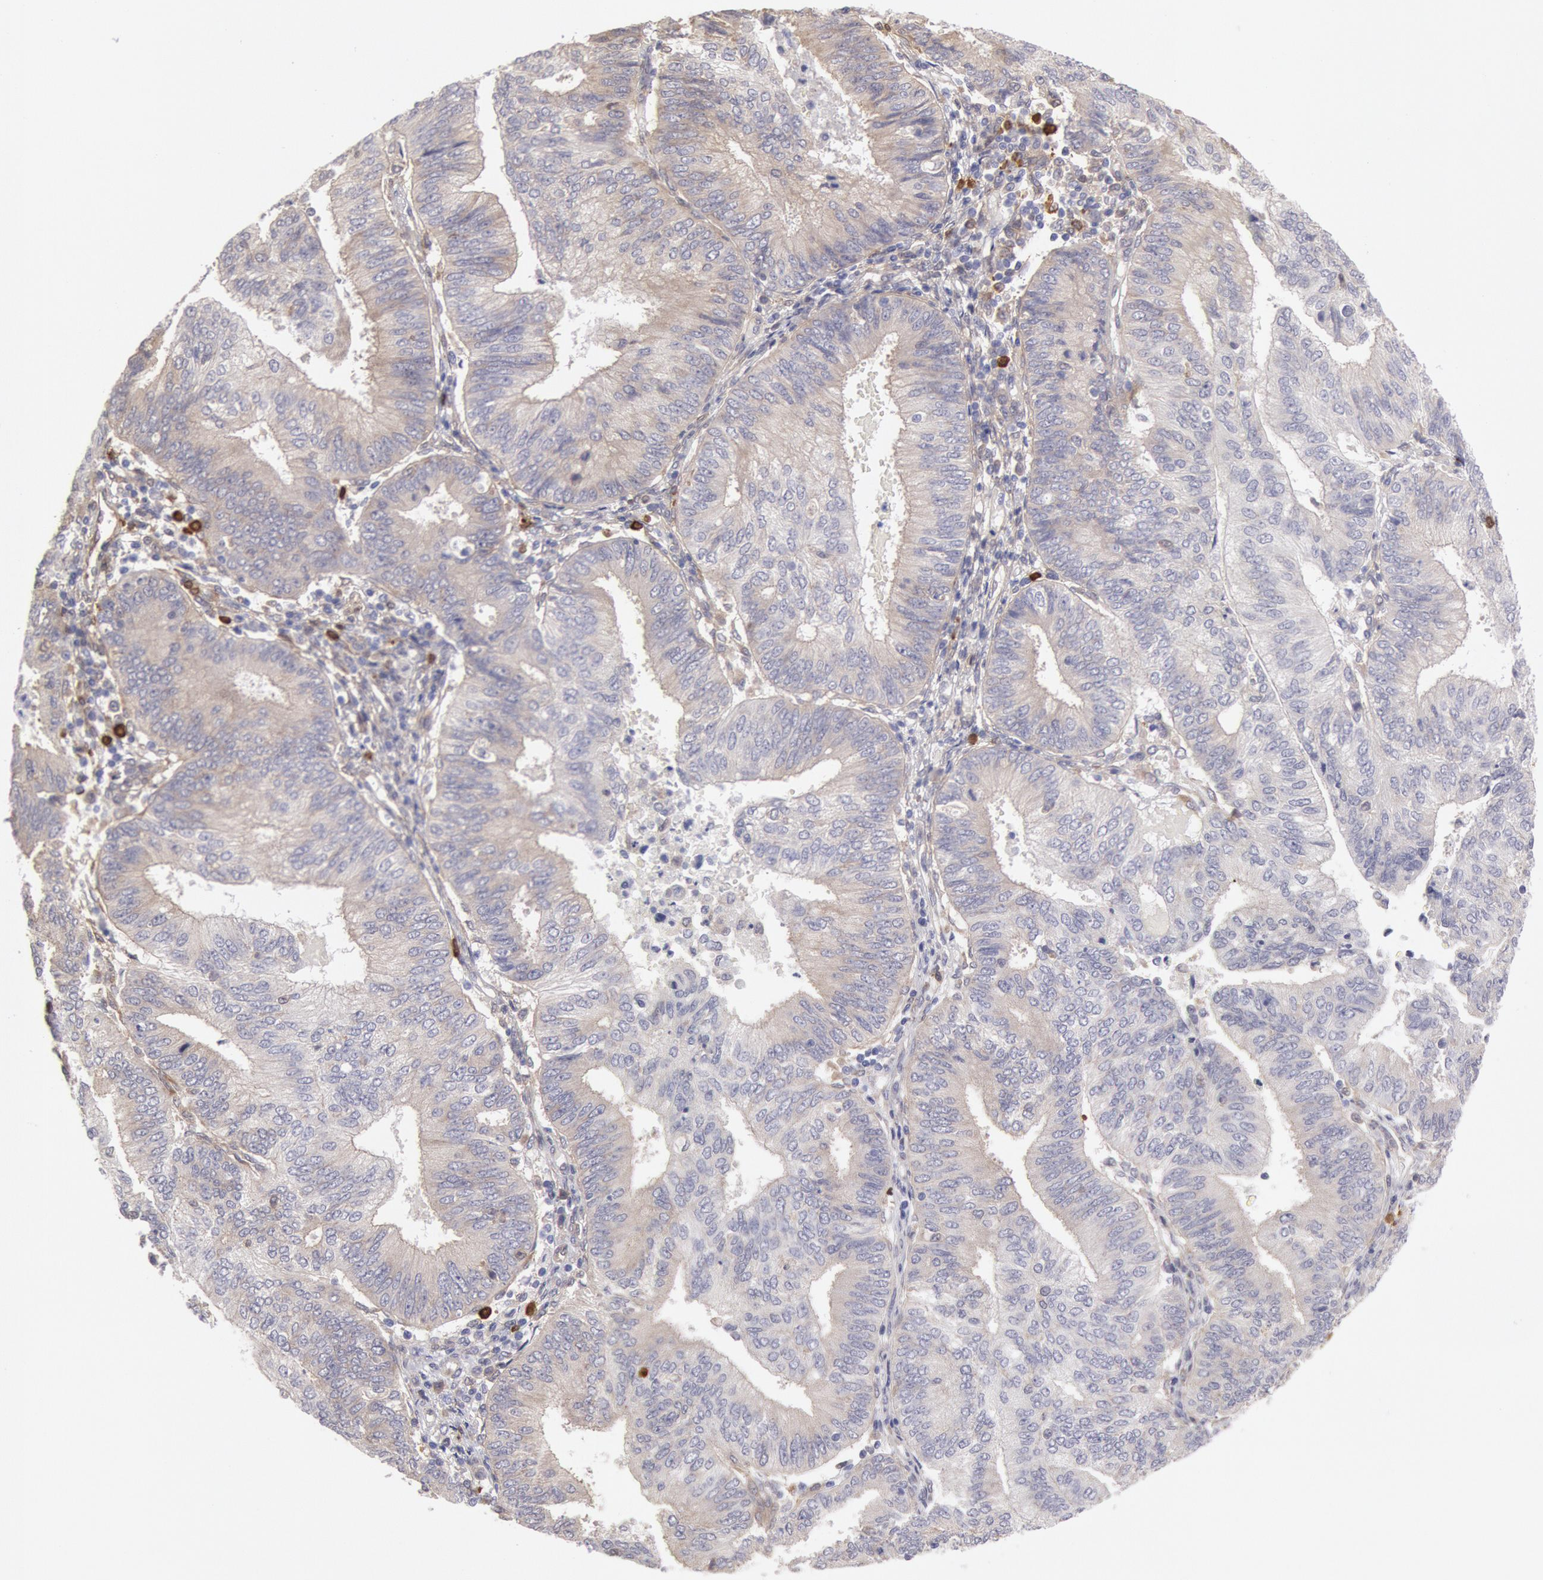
{"staining": {"intensity": "negative", "quantity": "none", "location": "none"}, "tissue": "endometrial cancer", "cell_type": "Tumor cells", "image_type": "cancer", "snomed": [{"axis": "morphology", "description": "Adenocarcinoma, NOS"}, {"axis": "topography", "description": "Endometrium"}], "caption": "Immunohistochemical staining of human endometrial adenocarcinoma reveals no significant expression in tumor cells.", "gene": "CCDC50", "patient": {"sex": "female", "age": 55}}